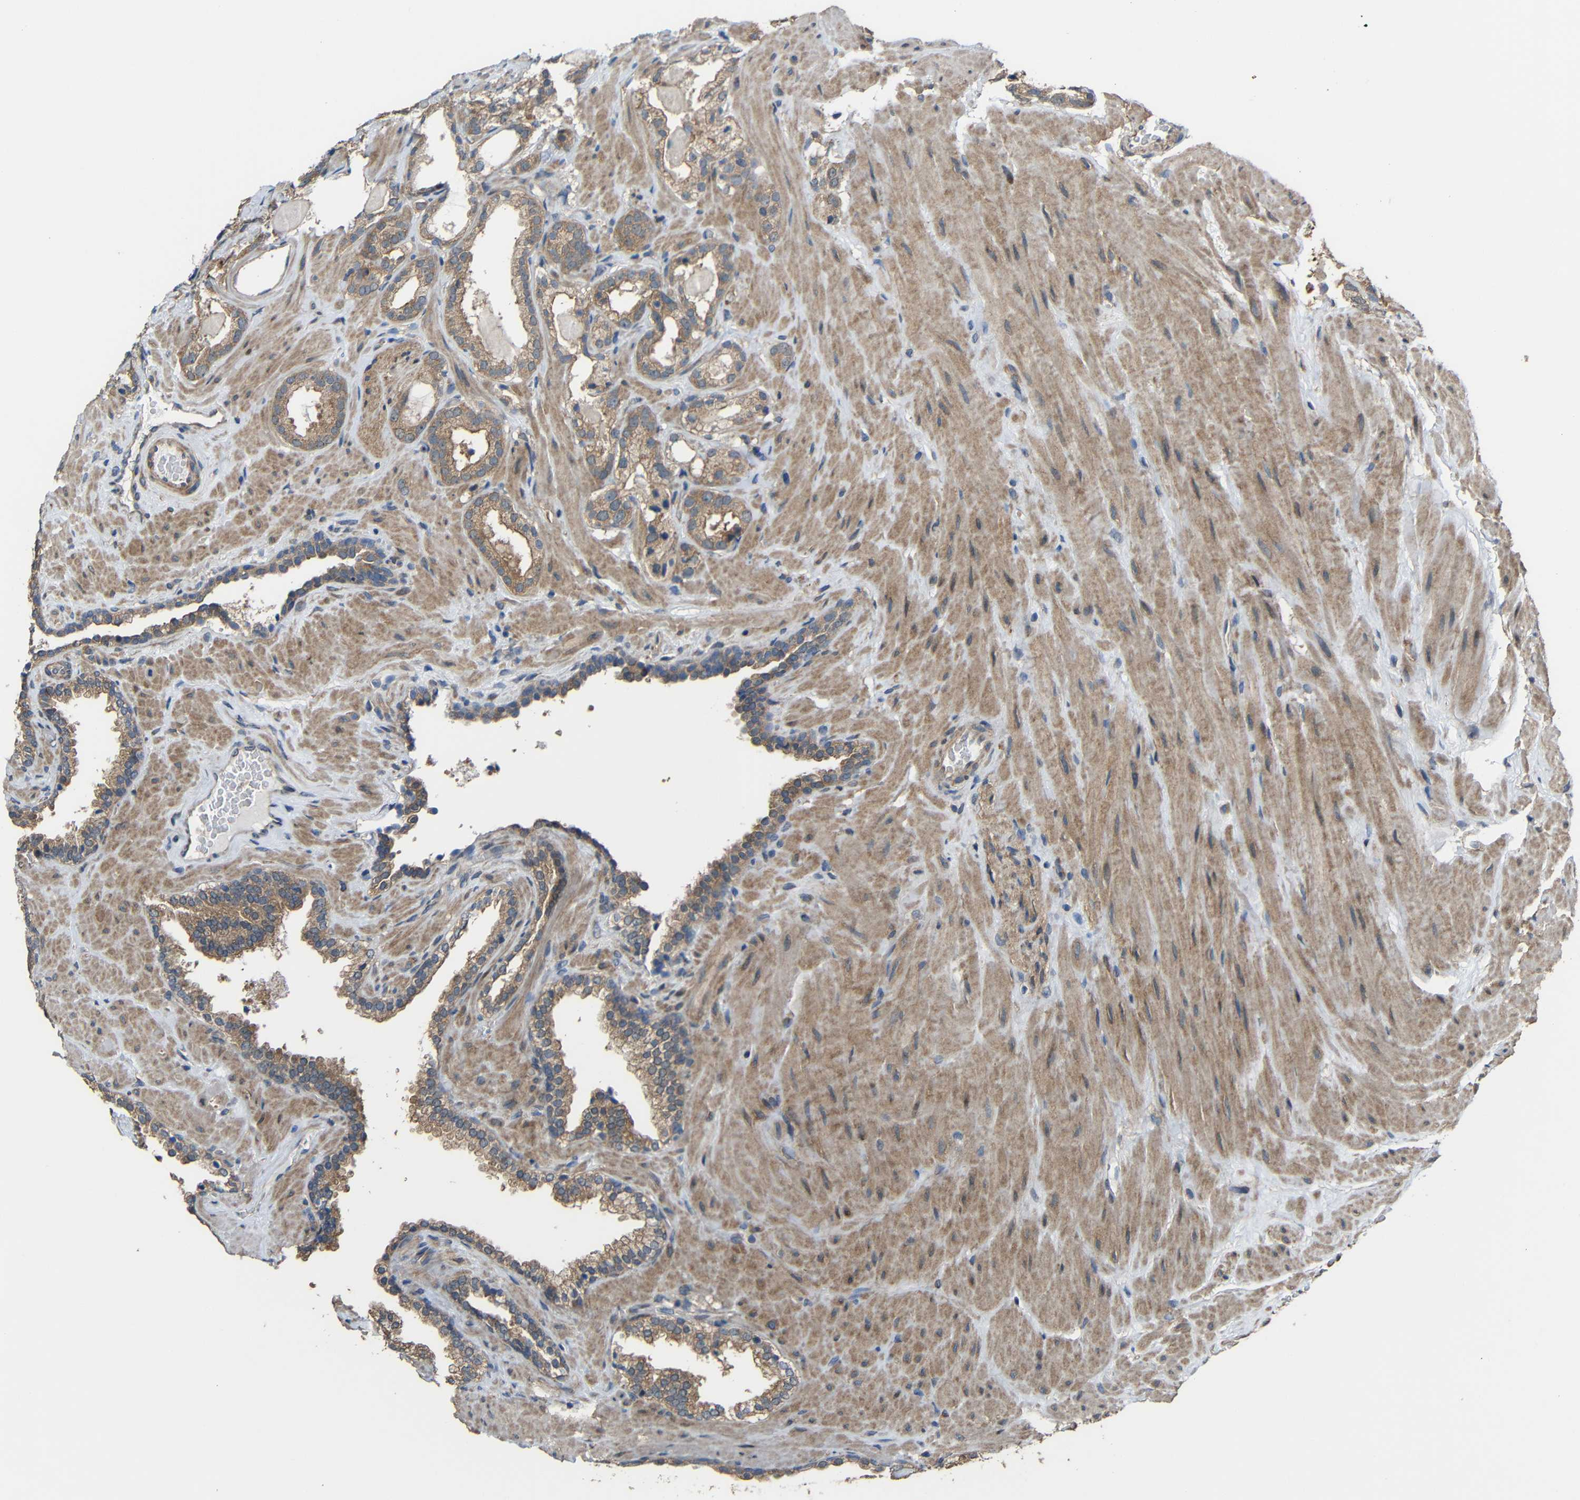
{"staining": {"intensity": "moderate", "quantity": ">75%", "location": "cytoplasmic/membranous"}, "tissue": "prostate cancer", "cell_type": "Tumor cells", "image_type": "cancer", "snomed": [{"axis": "morphology", "description": "Adenocarcinoma, High grade"}, {"axis": "topography", "description": "Prostate"}], "caption": "High-grade adenocarcinoma (prostate) stained for a protein demonstrates moderate cytoplasmic/membranous positivity in tumor cells. Using DAB (brown) and hematoxylin (blue) stains, captured at high magnification using brightfield microscopy.", "gene": "CHST9", "patient": {"sex": "male", "age": 64}}